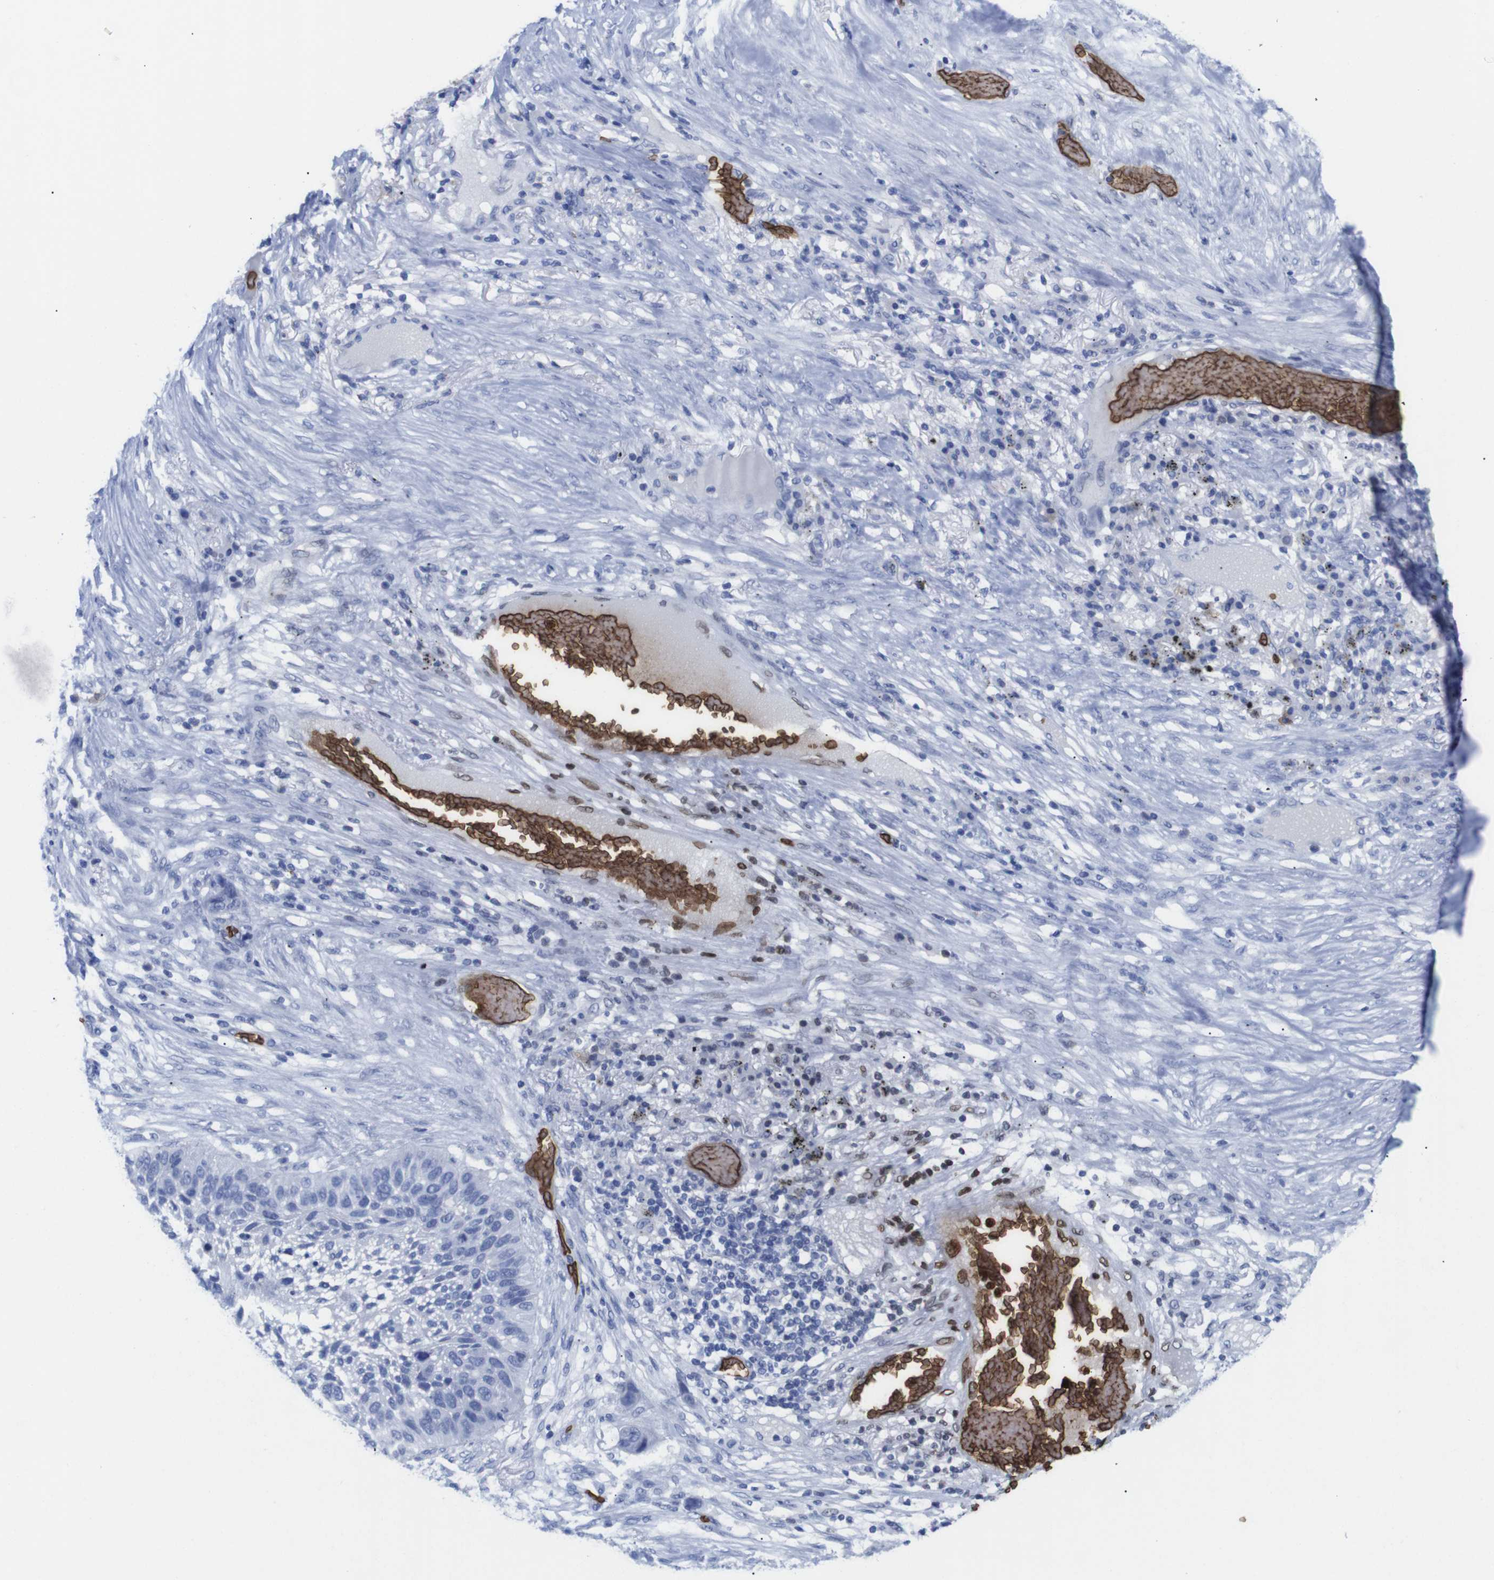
{"staining": {"intensity": "negative", "quantity": "none", "location": "none"}, "tissue": "lung cancer", "cell_type": "Tumor cells", "image_type": "cancer", "snomed": [{"axis": "morphology", "description": "Squamous cell carcinoma, NOS"}, {"axis": "topography", "description": "Lung"}], "caption": "IHC of human lung squamous cell carcinoma demonstrates no expression in tumor cells.", "gene": "S1PR2", "patient": {"sex": "male", "age": 57}}